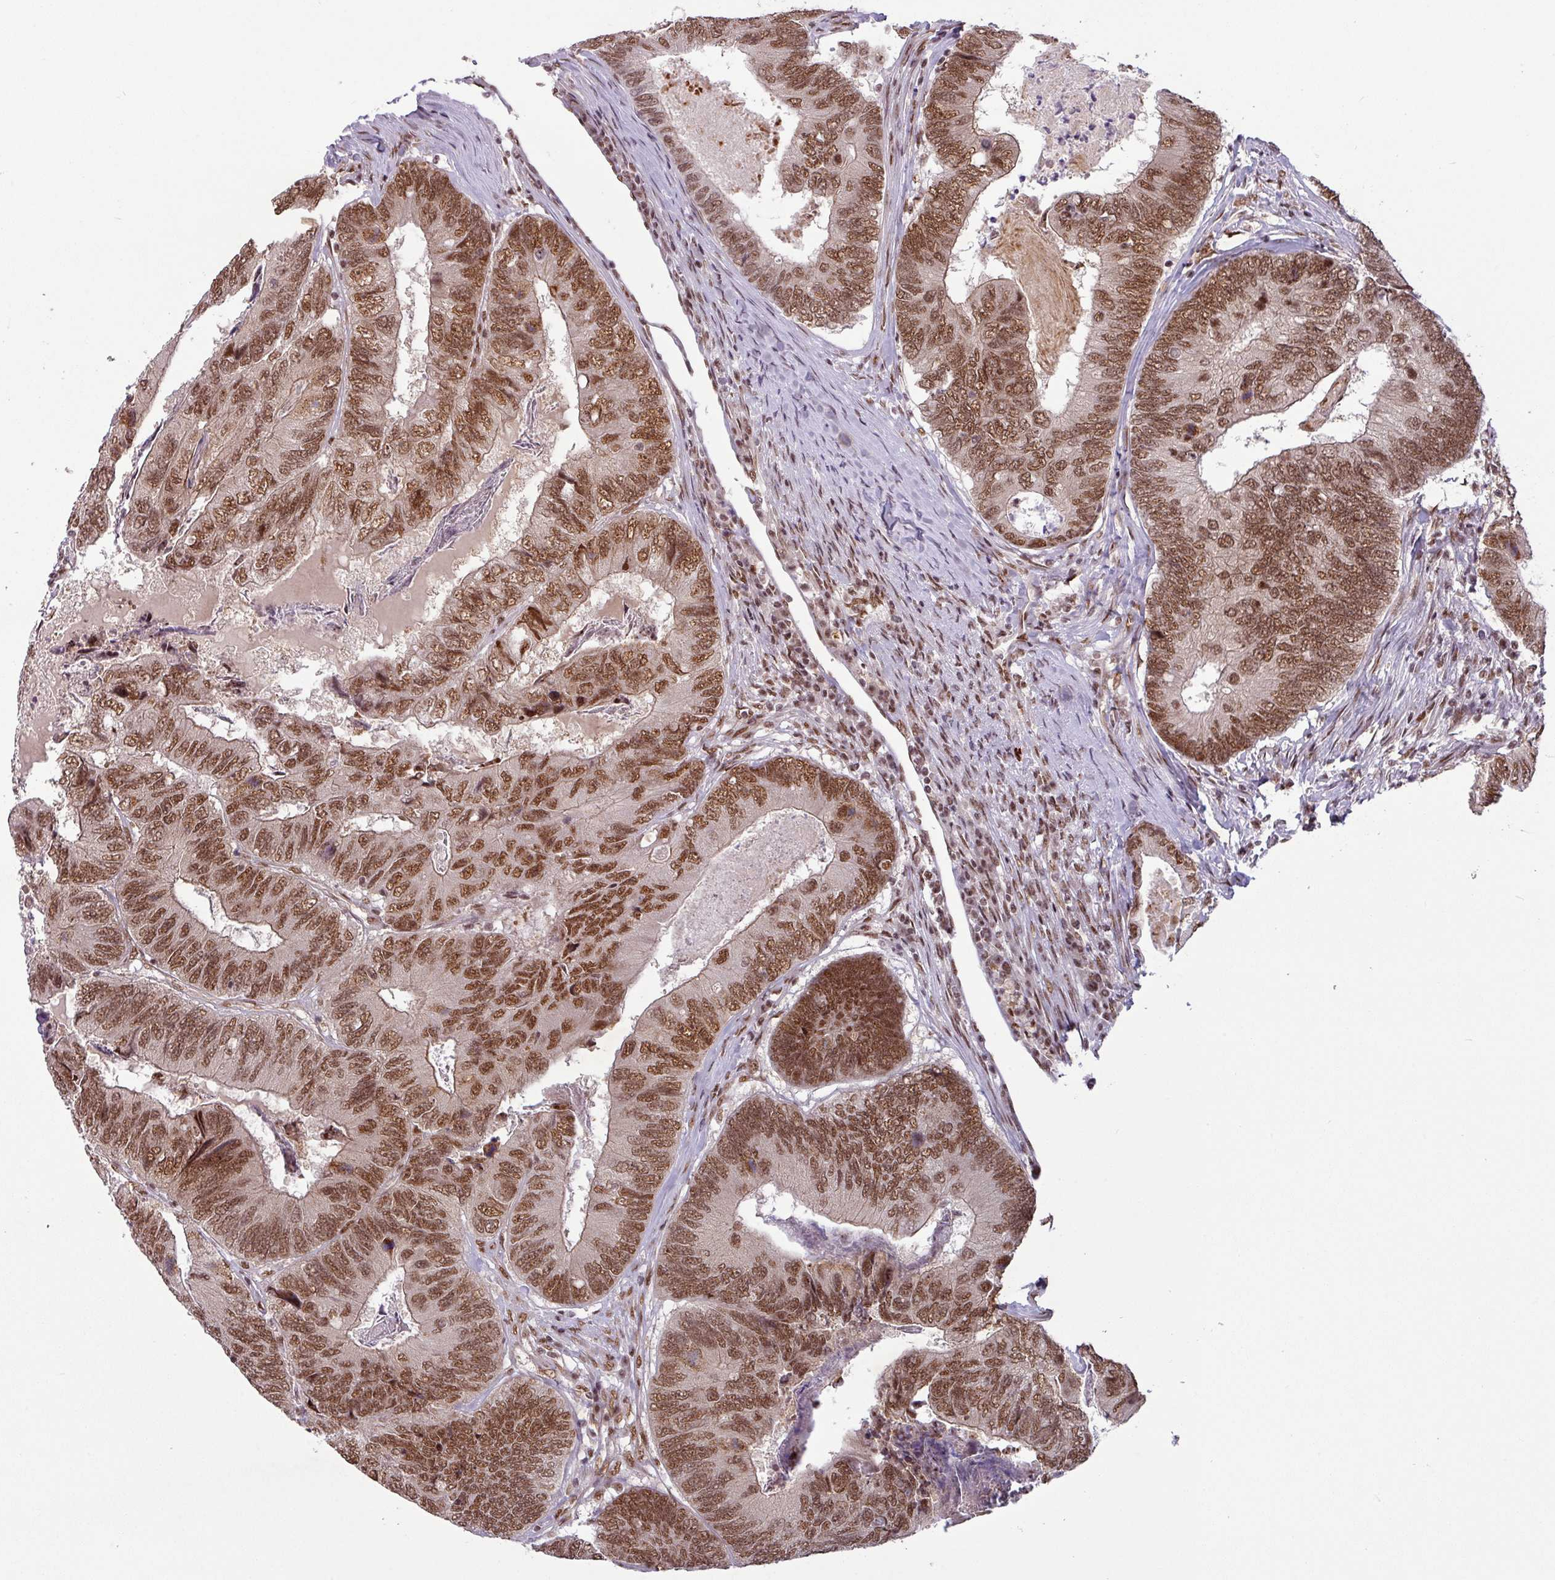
{"staining": {"intensity": "moderate", "quantity": ">75%", "location": "nuclear"}, "tissue": "colorectal cancer", "cell_type": "Tumor cells", "image_type": "cancer", "snomed": [{"axis": "morphology", "description": "Adenocarcinoma, NOS"}, {"axis": "topography", "description": "Colon"}], "caption": "A high-resolution image shows immunohistochemistry (IHC) staining of colorectal cancer (adenocarcinoma), which demonstrates moderate nuclear staining in approximately >75% of tumor cells.", "gene": "SRSF2", "patient": {"sex": "female", "age": 67}}